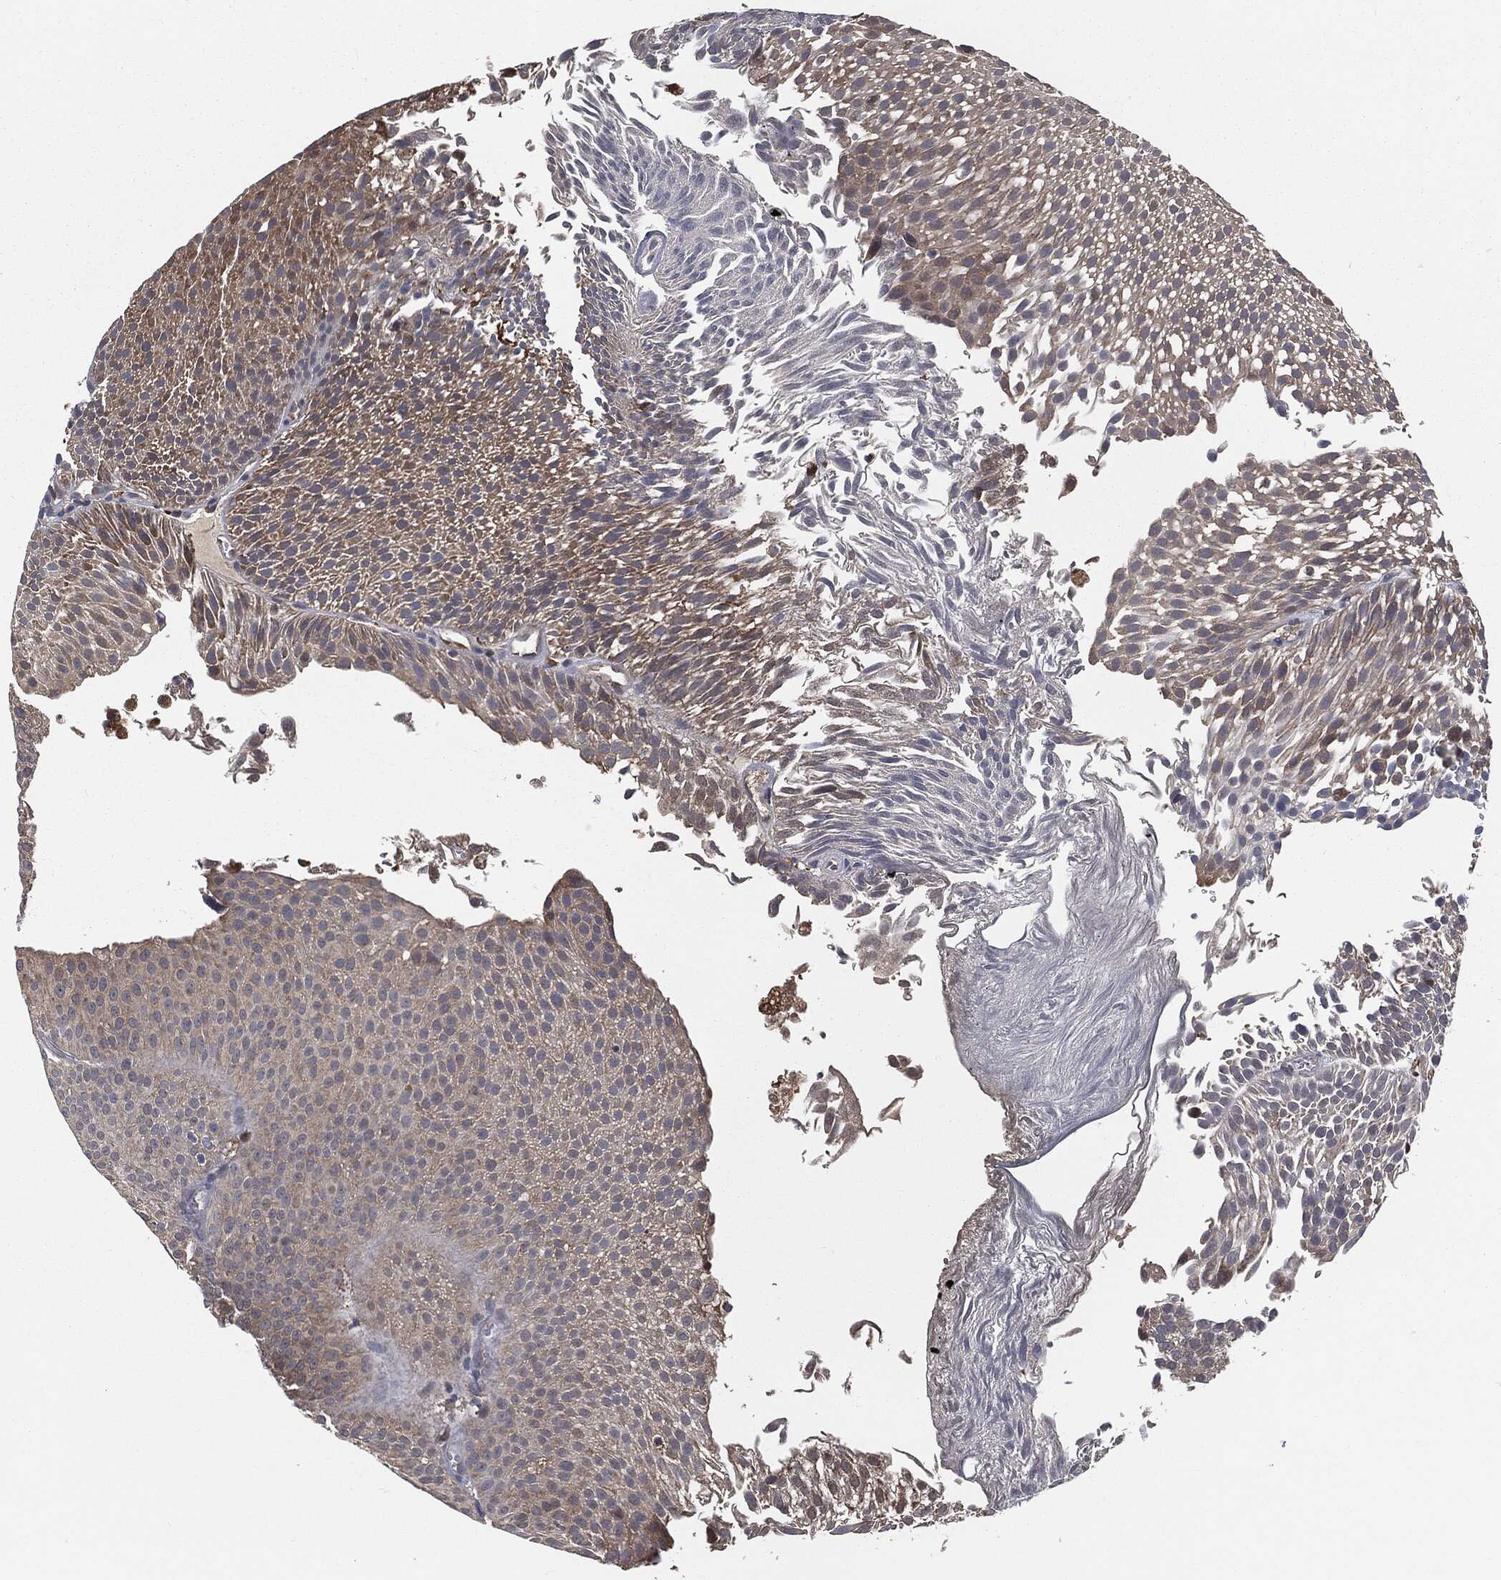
{"staining": {"intensity": "moderate", "quantity": "<25%", "location": "cytoplasmic/membranous"}, "tissue": "urothelial cancer", "cell_type": "Tumor cells", "image_type": "cancer", "snomed": [{"axis": "morphology", "description": "Urothelial carcinoma, Low grade"}, {"axis": "topography", "description": "Urinary bladder"}], "caption": "Brown immunohistochemical staining in human urothelial carcinoma (low-grade) exhibits moderate cytoplasmic/membranous expression in about <25% of tumor cells.", "gene": "PRDX4", "patient": {"sex": "male", "age": 65}}